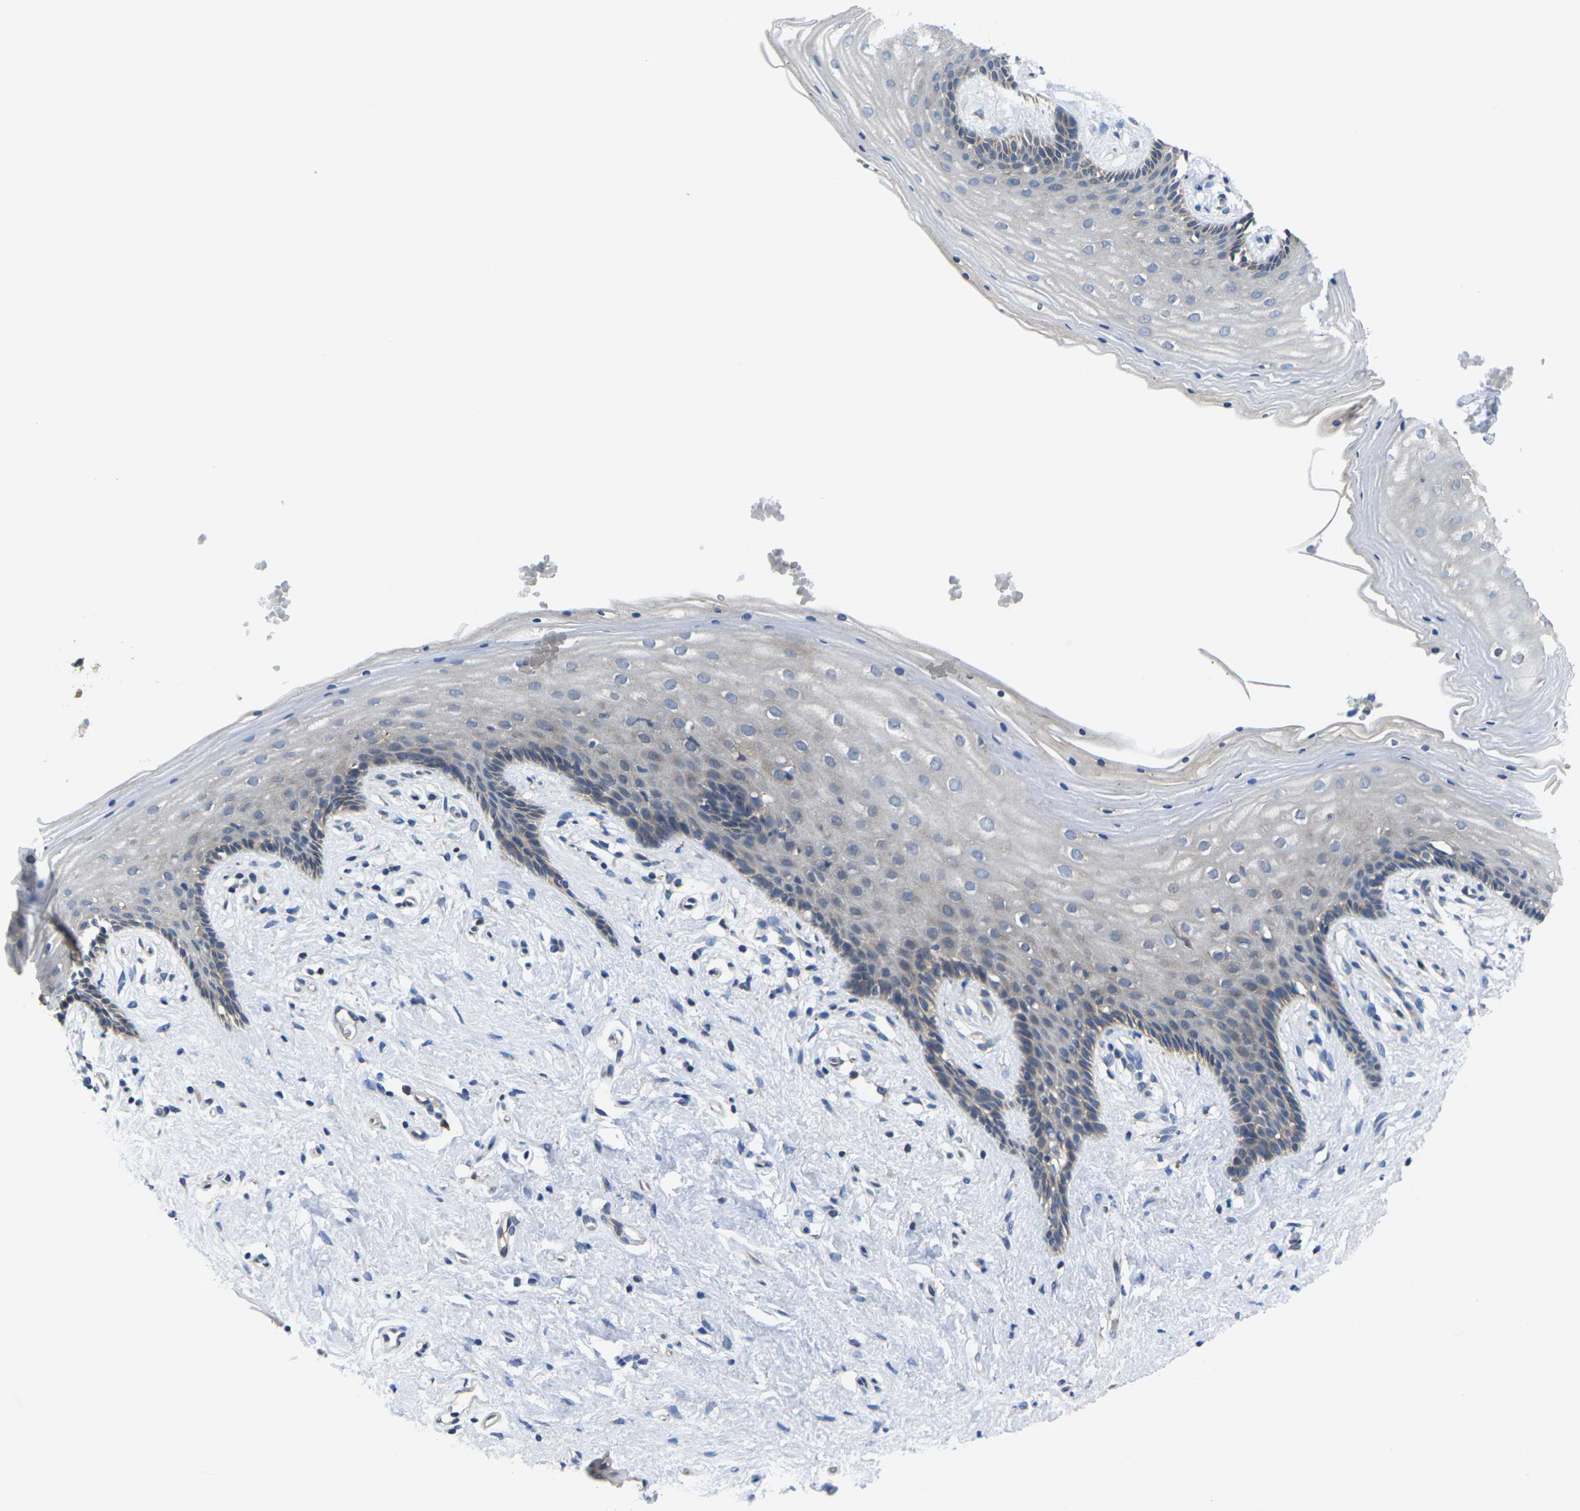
{"staining": {"intensity": "negative", "quantity": "none", "location": "none"}, "tissue": "vagina", "cell_type": "Squamous epithelial cells", "image_type": "normal", "snomed": [{"axis": "morphology", "description": "Normal tissue, NOS"}, {"axis": "topography", "description": "Vagina"}], "caption": "Squamous epithelial cells show no significant expression in normal vagina. (Brightfield microscopy of DAB IHC at high magnification).", "gene": "TMCC2", "patient": {"sex": "female", "age": 44}}